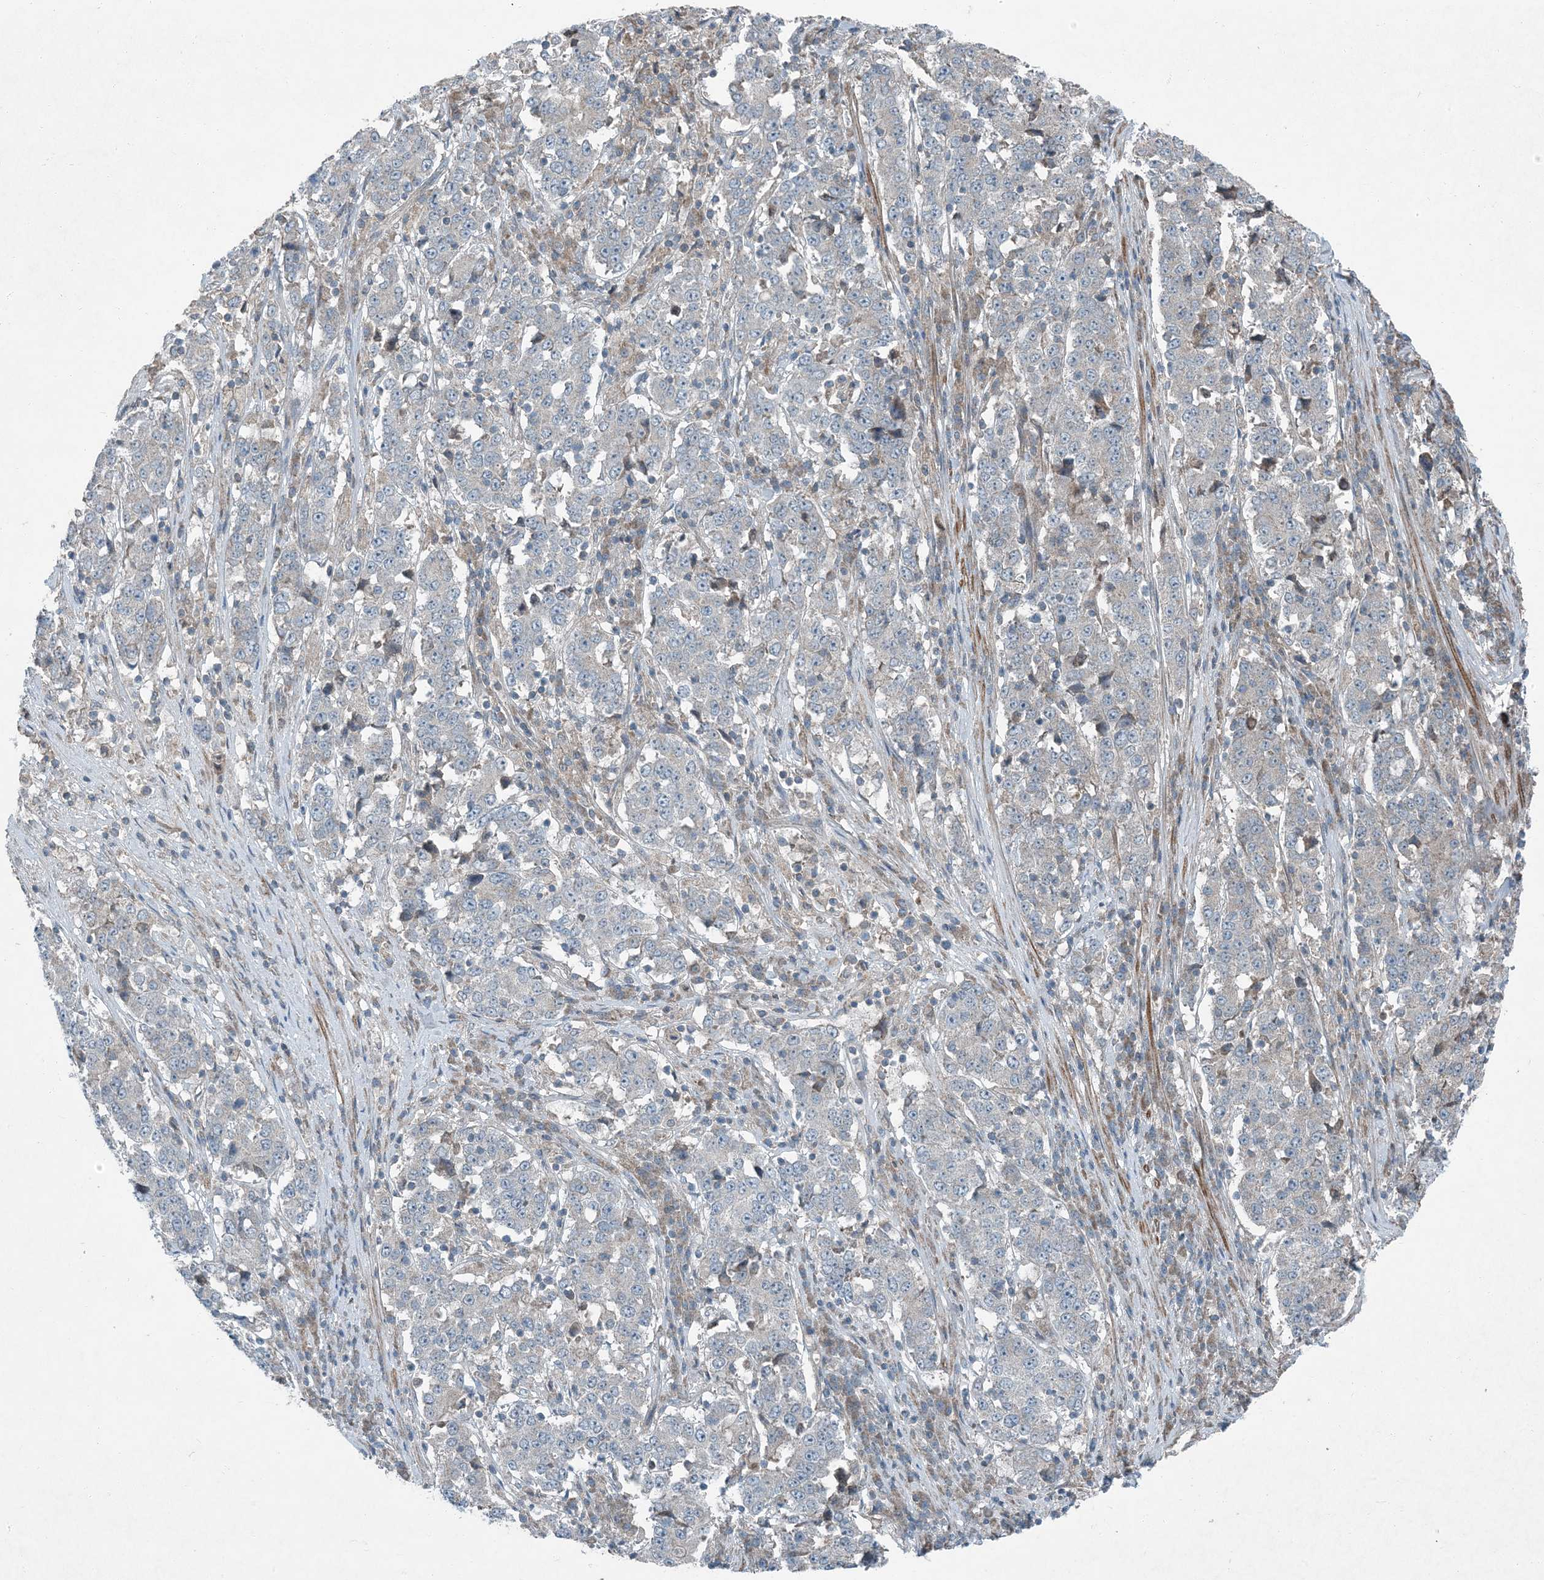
{"staining": {"intensity": "negative", "quantity": "none", "location": "none"}, "tissue": "stomach cancer", "cell_type": "Tumor cells", "image_type": "cancer", "snomed": [{"axis": "morphology", "description": "Adenocarcinoma, NOS"}, {"axis": "topography", "description": "Stomach"}], "caption": "DAB (3,3'-diaminobenzidine) immunohistochemical staining of human stomach adenocarcinoma displays no significant positivity in tumor cells.", "gene": "APOM", "patient": {"sex": "male", "age": 59}}